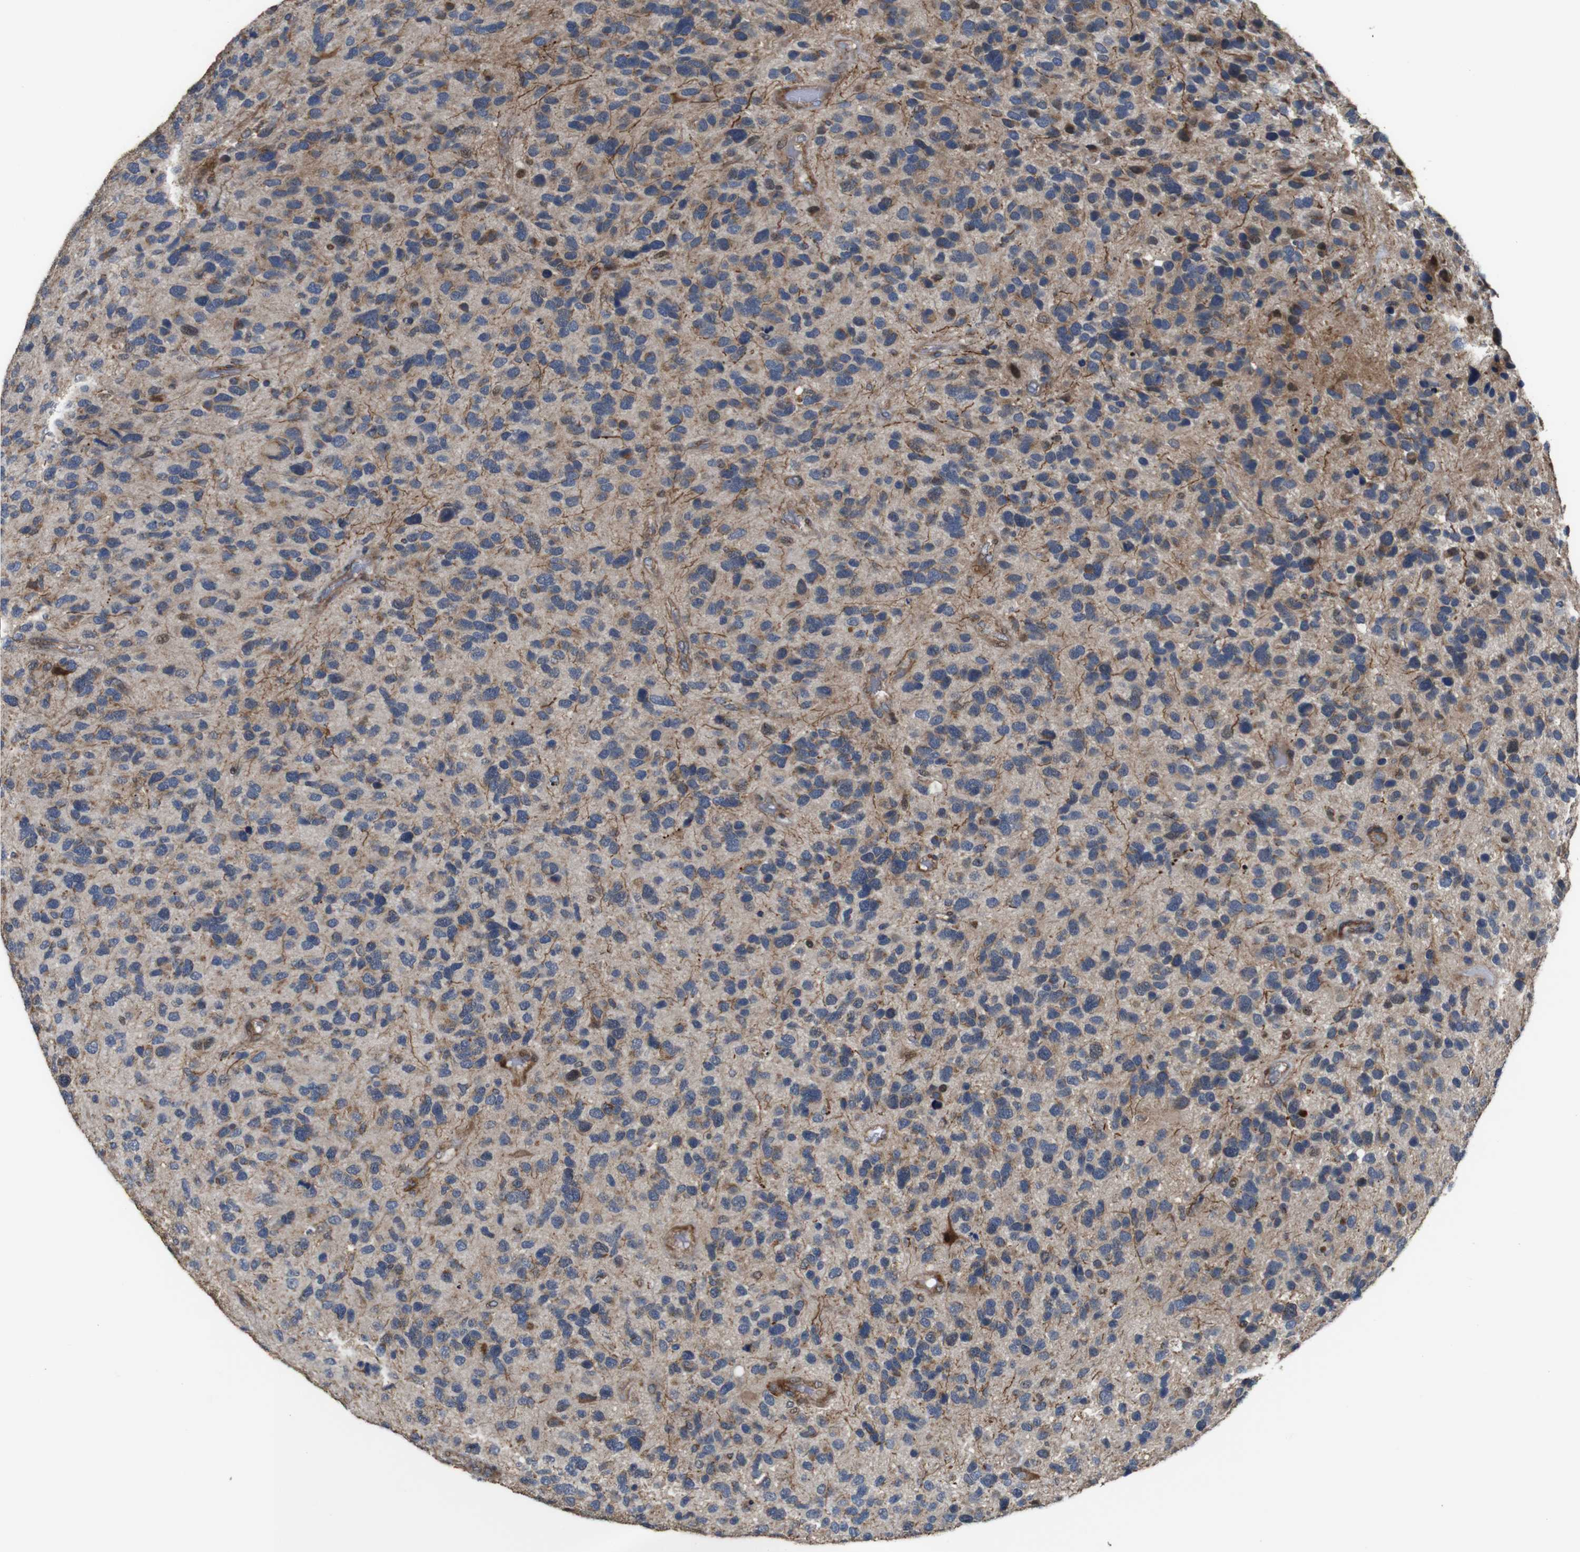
{"staining": {"intensity": "moderate", "quantity": "<25%", "location": "cytoplasmic/membranous"}, "tissue": "glioma", "cell_type": "Tumor cells", "image_type": "cancer", "snomed": [{"axis": "morphology", "description": "Glioma, malignant, High grade"}, {"axis": "topography", "description": "Brain"}], "caption": "IHC photomicrograph of malignant glioma (high-grade) stained for a protein (brown), which displays low levels of moderate cytoplasmic/membranous positivity in about <25% of tumor cells.", "gene": "SNN", "patient": {"sex": "female", "age": 58}}